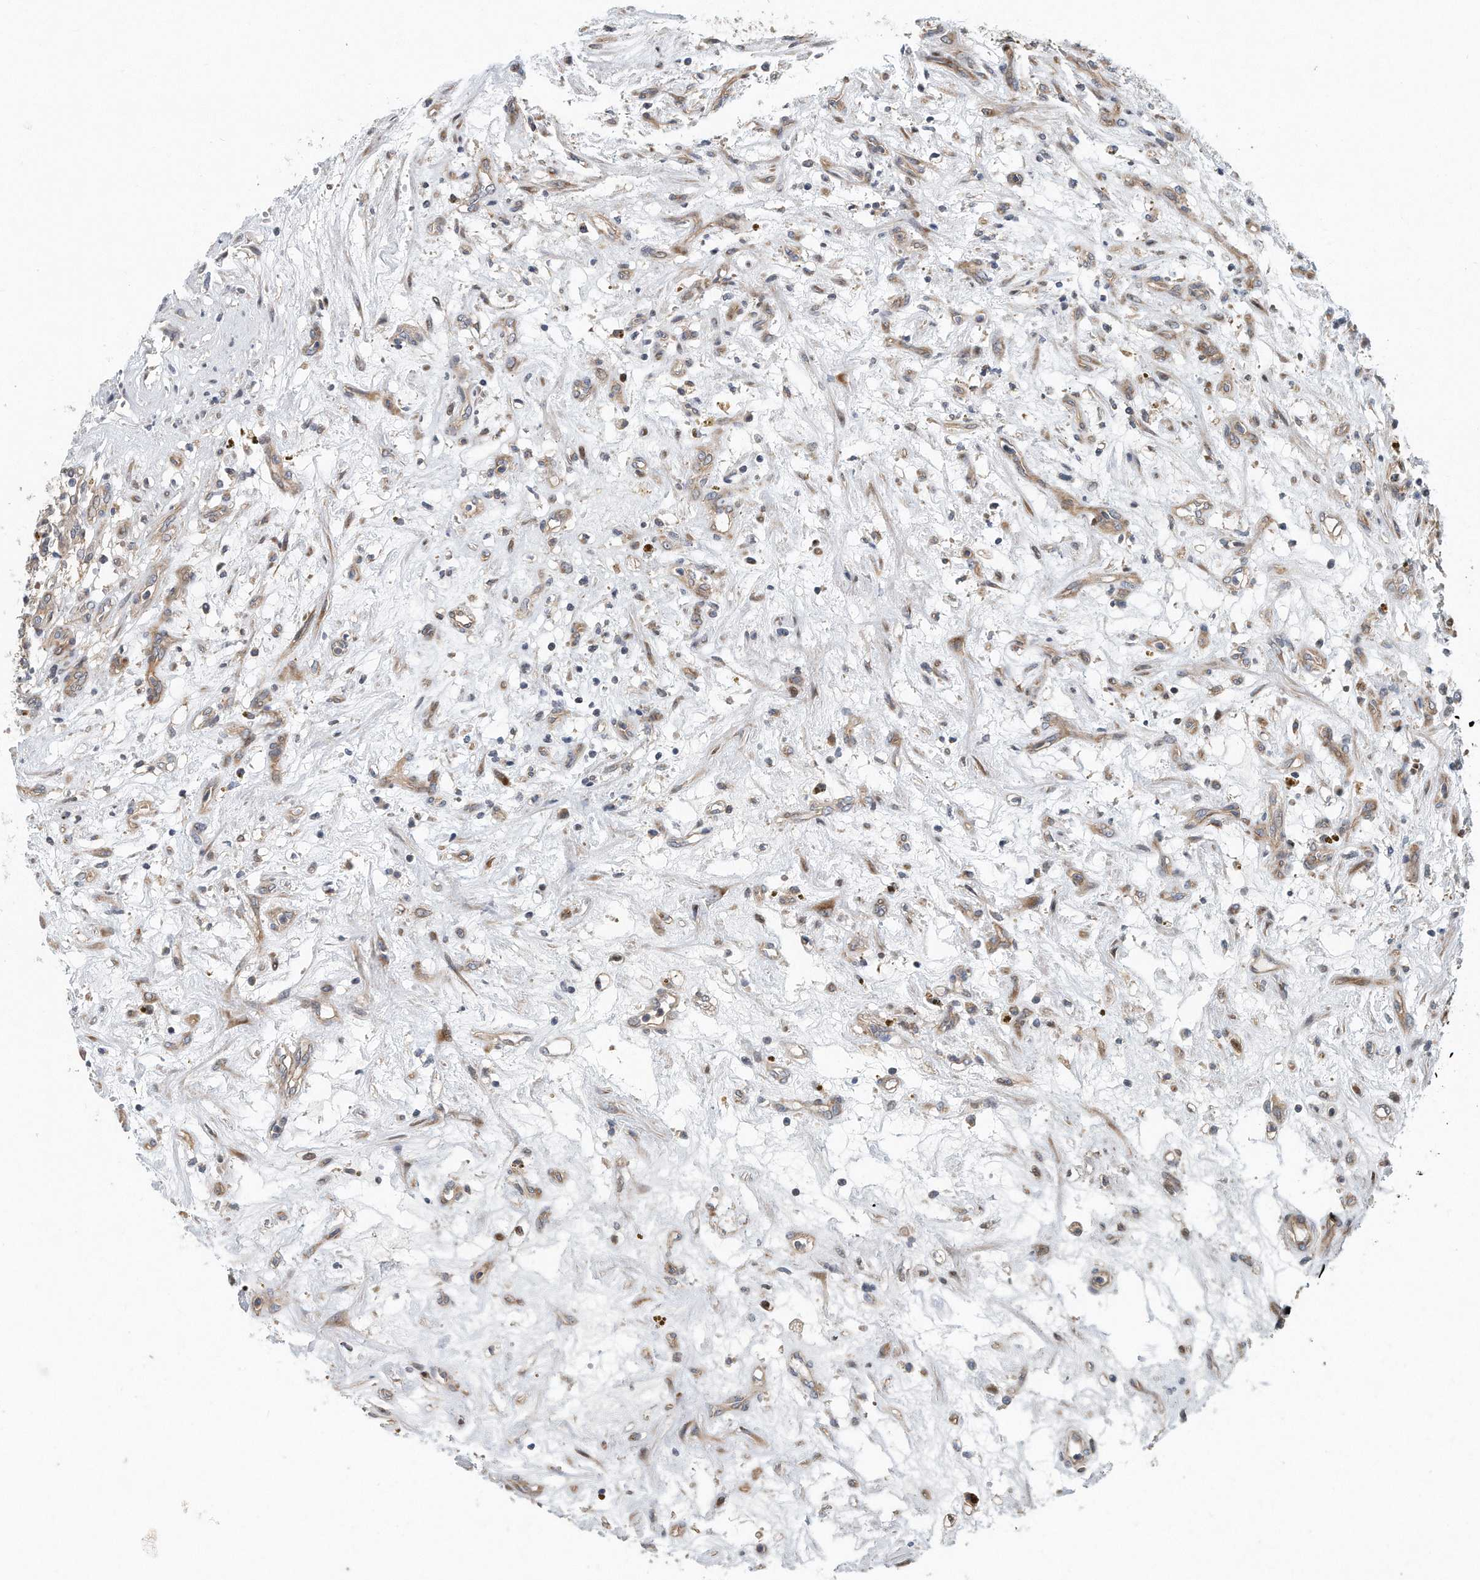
{"staining": {"intensity": "weak", "quantity": "25%-75%", "location": "cytoplasmic/membranous"}, "tissue": "renal cancer", "cell_type": "Tumor cells", "image_type": "cancer", "snomed": [{"axis": "morphology", "description": "Adenocarcinoma, NOS"}, {"axis": "topography", "description": "Kidney"}], "caption": "Weak cytoplasmic/membranous staining is appreciated in about 25%-75% of tumor cells in renal cancer.", "gene": "PCDH8", "patient": {"sex": "female", "age": 57}}